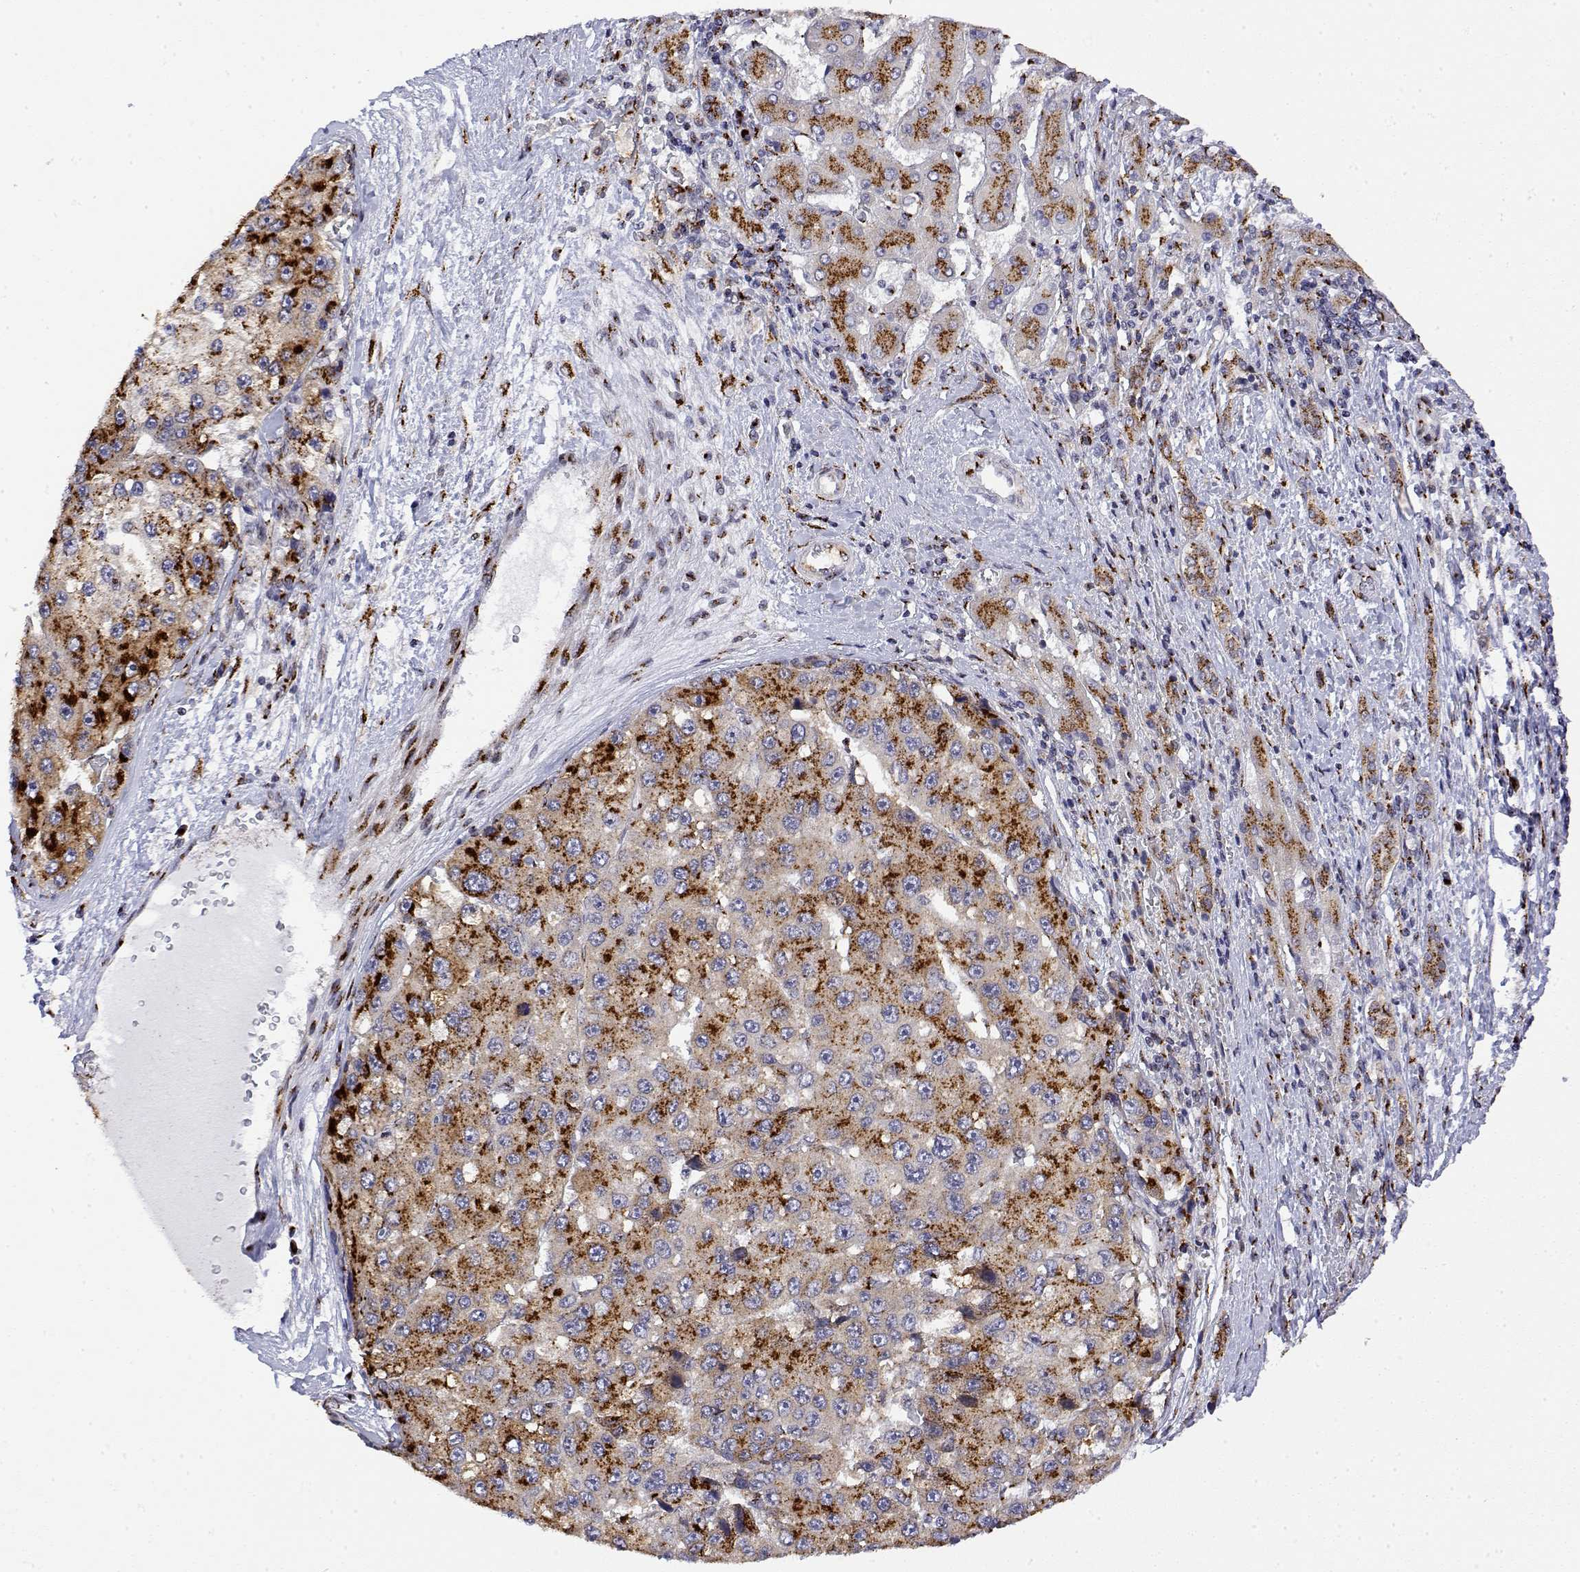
{"staining": {"intensity": "strong", "quantity": "25%-75%", "location": "cytoplasmic/membranous"}, "tissue": "liver cancer", "cell_type": "Tumor cells", "image_type": "cancer", "snomed": [{"axis": "morphology", "description": "Carcinoma, Hepatocellular, NOS"}, {"axis": "topography", "description": "Liver"}], "caption": "Hepatocellular carcinoma (liver) stained with DAB immunohistochemistry demonstrates high levels of strong cytoplasmic/membranous staining in approximately 25%-75% of tumor cells. Using DAB (brown) and hematoxylin (blue) stains, captured at high magnification using brightfield microscopy.", "gene": "YIPF3", "patient": {"sex": "female", "age": 73}}